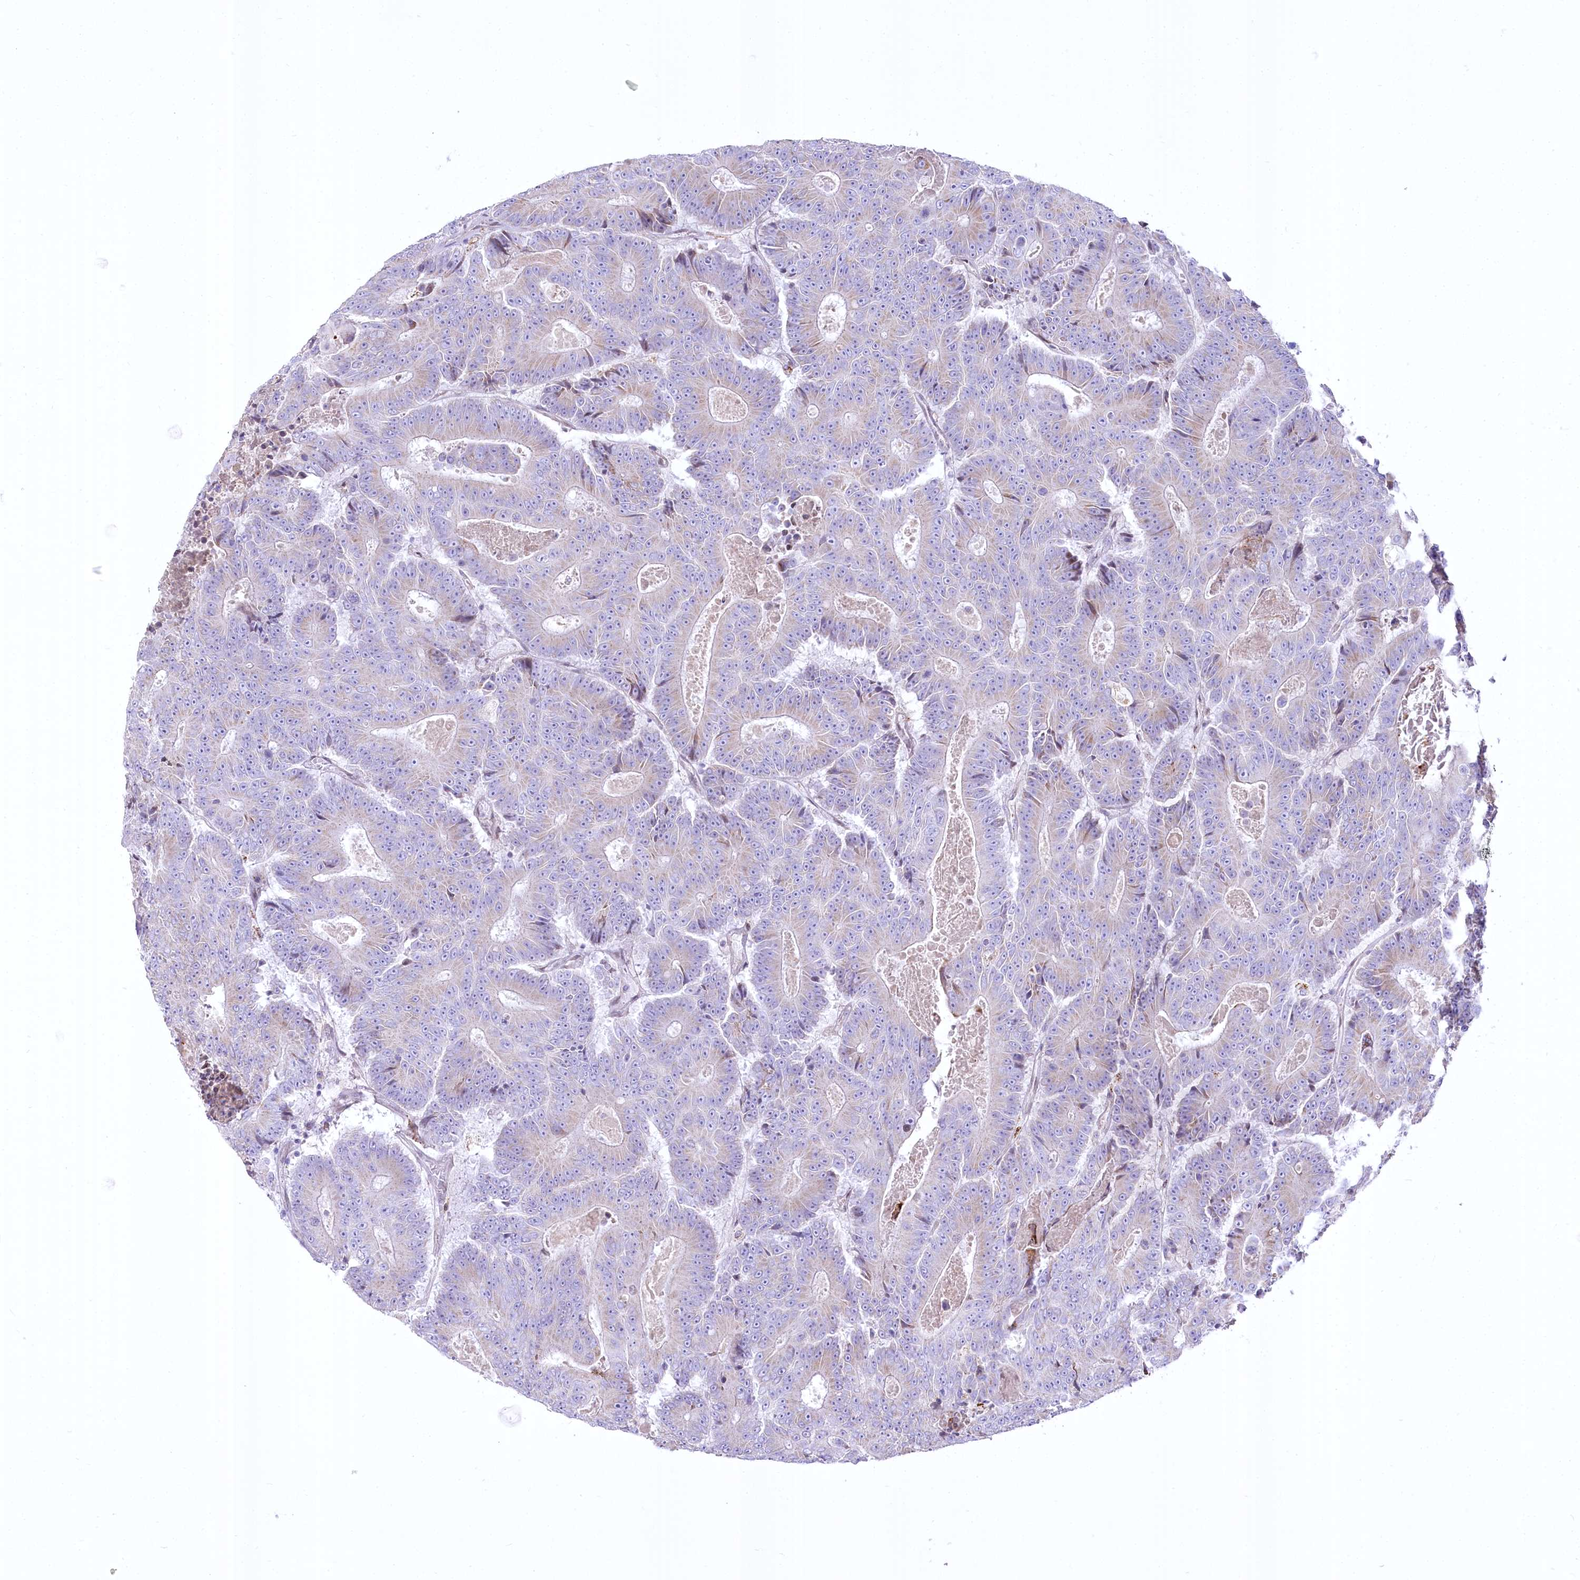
{"staining": {"intensity": "negative", "quantity": "none", "location": "none"}, "tissue": "colorectal cancer", "cell_type": "Tumor cells", "image_type": "cancer", "snomed": [{"axis": "morphology", "description": "Adenocarcinoma, NOS"}, {"axis": "topography", "description": "Colon"}], "caption": "A micrograph of colorectal cancer (adenocarcinoma) stained for a protein reveals no brown staining in tumor cells.", "gene": "CEP164", "patient": {"sex": "male", "age": 83}}